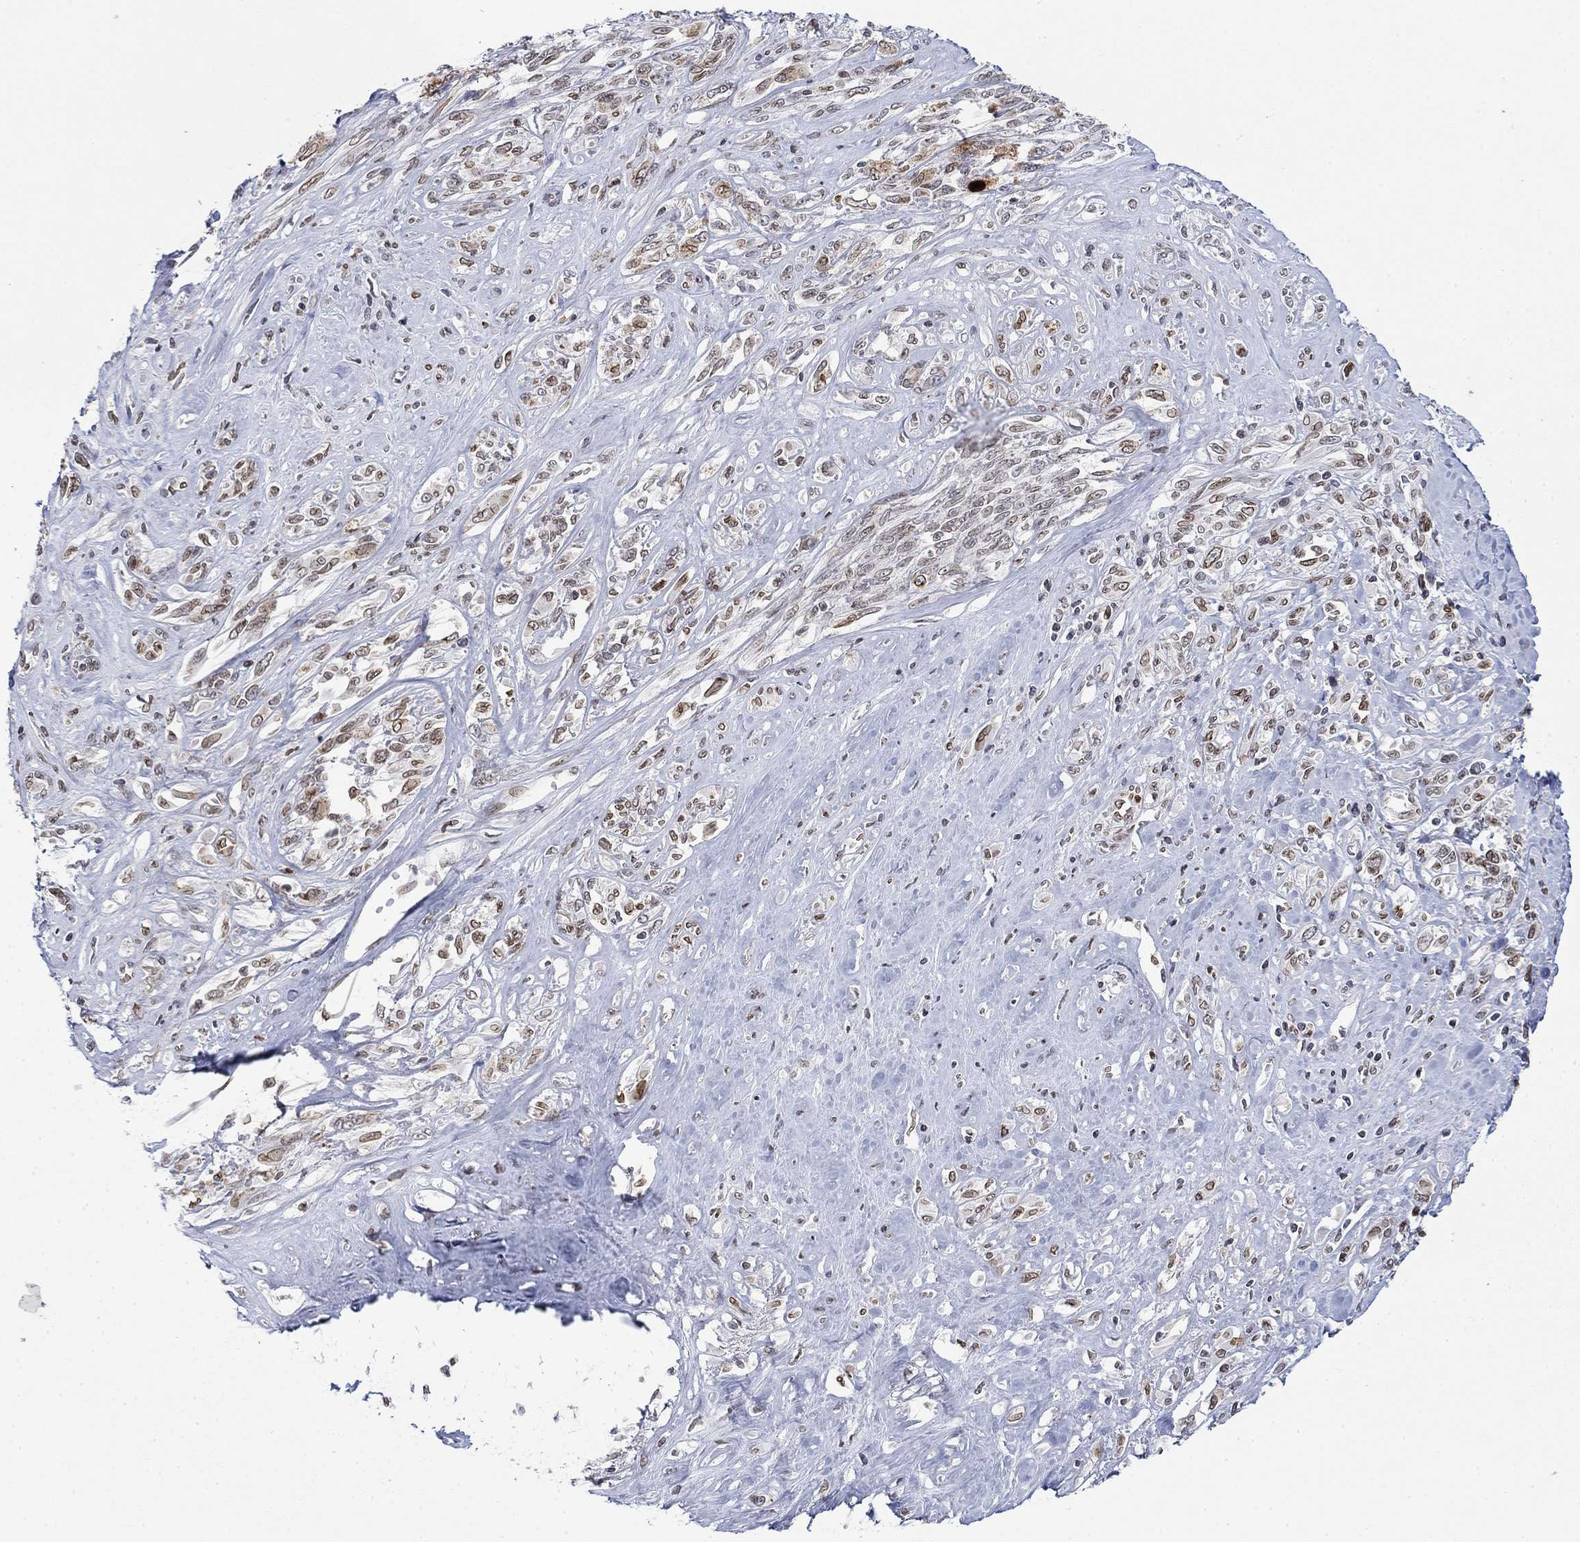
{"staining": {"intensity": "moderate", "quantity": ">75%", "location": "cytoplasmic/membranous,nuclear"}, "tissue": "melanoma", "cell_type": "Tumor cells", "image_type": "cancer", "snomed": [{"axis": "morphology", "description": "Malignant melanoma, NOS"}, {"axis": "topography", "description": "Skin"}], "caption": "This histopathology image shows IHC staining of malignant melanoma, with medium moderate cytoplasmic/membranous and nuclear expression in approximately >75% of tumor cells.", "gene": "TOR1AIP1", "patient": {"sex": "female", "age": 91}}